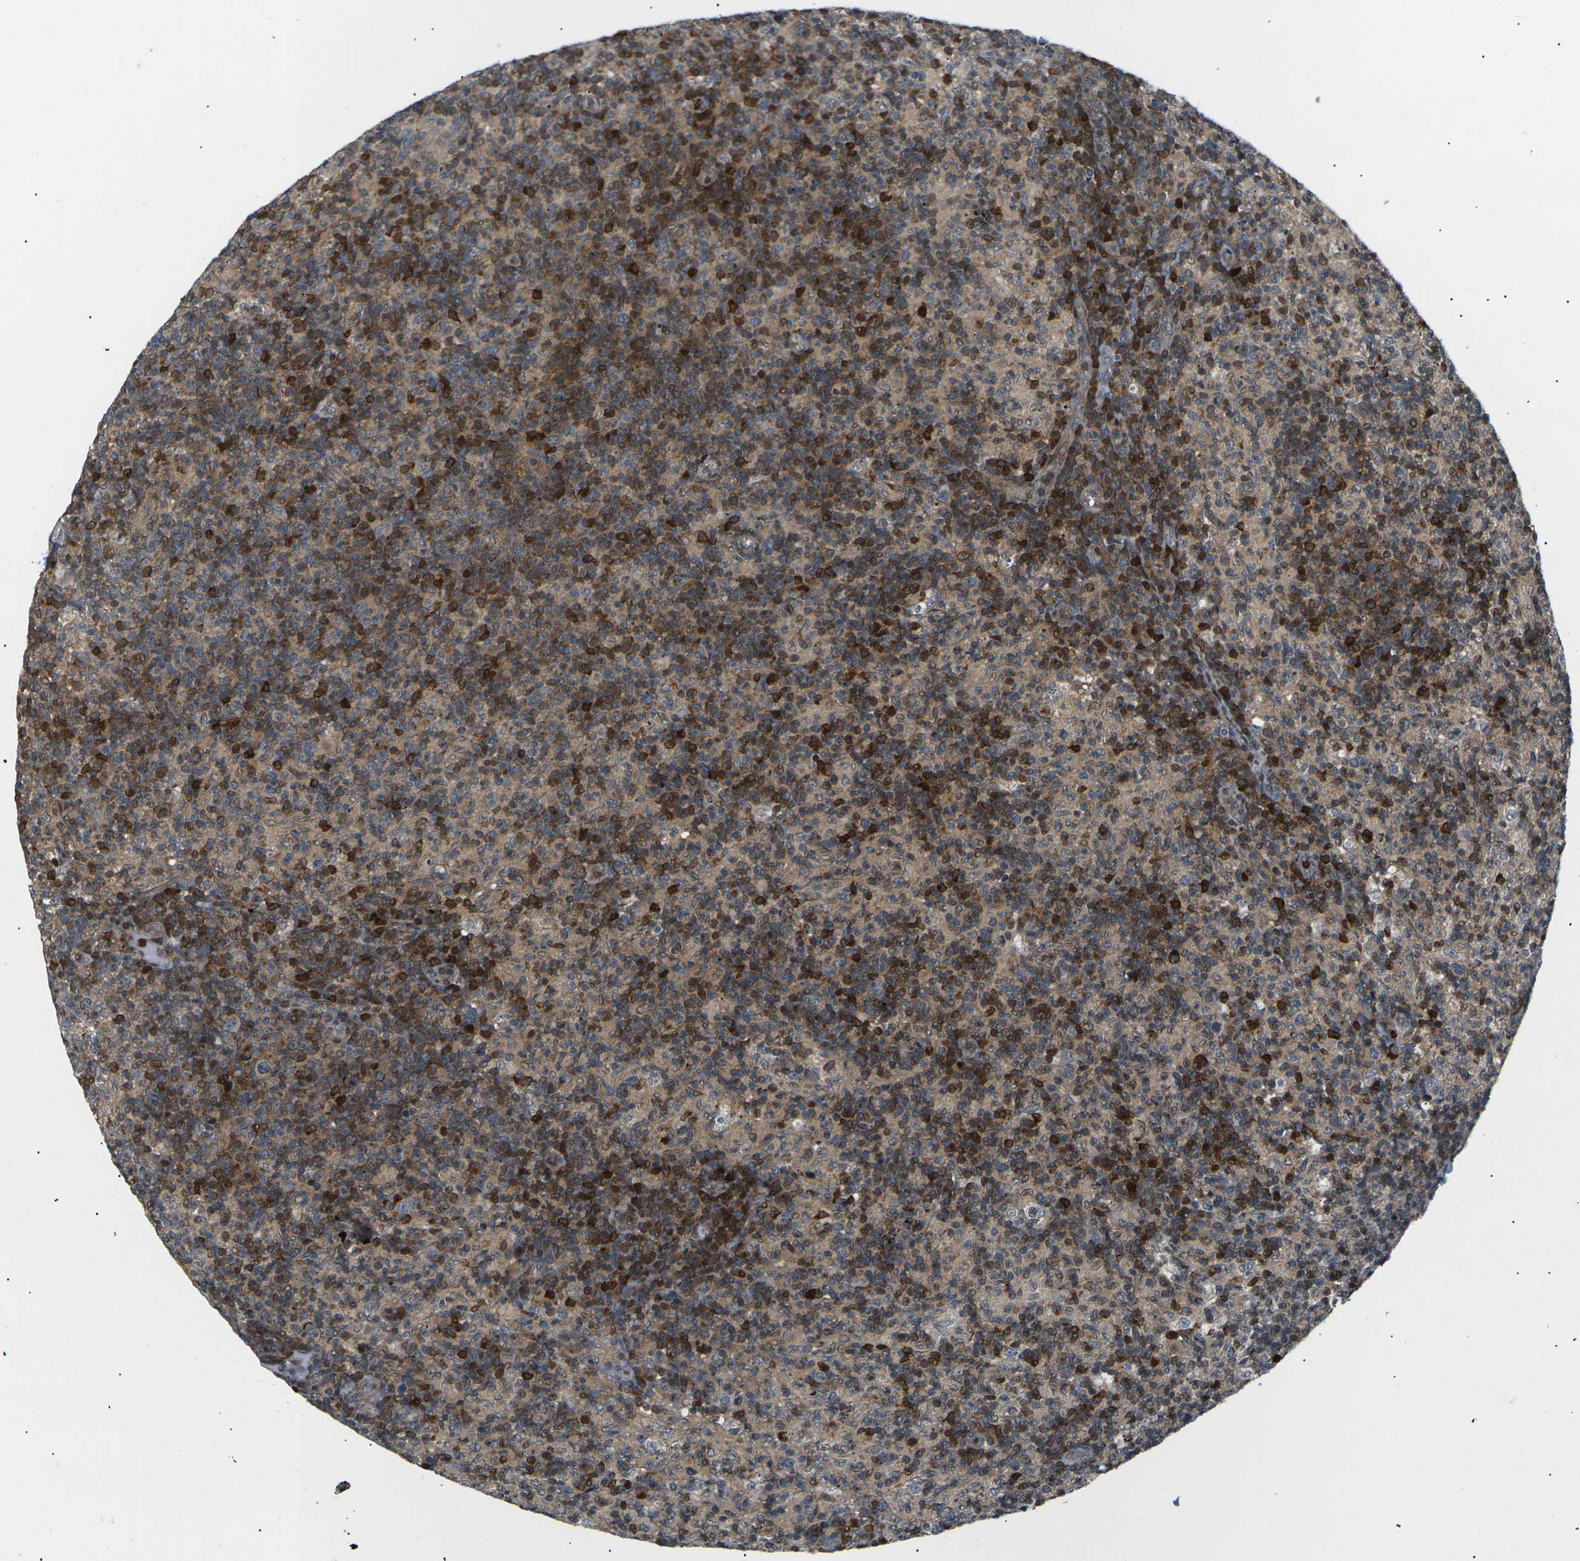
{"staining": {"intensity": "moderate", "quantity": "<25%", "location": "cytoplasmic/membranous"}, "tissue": "lymph node", "cell_type": "Germinal center cells", "image_type": "normal", "snomed": [{"axis": "morphology", "description": "Normal tissue, NOS"}, {"axis": "morphology", "description": "Inflammation, NOS"}, {"axis": "topography", "description": "Lymph node"}], "caption": "Human lymph node stained with a brown dye exhibits moderate cytoplasmic/membranous positive positivity in approximately <25% of germinal center cells.", "gene": "RPS6KA3", "patient": {"sex": "male", "age": 55}}